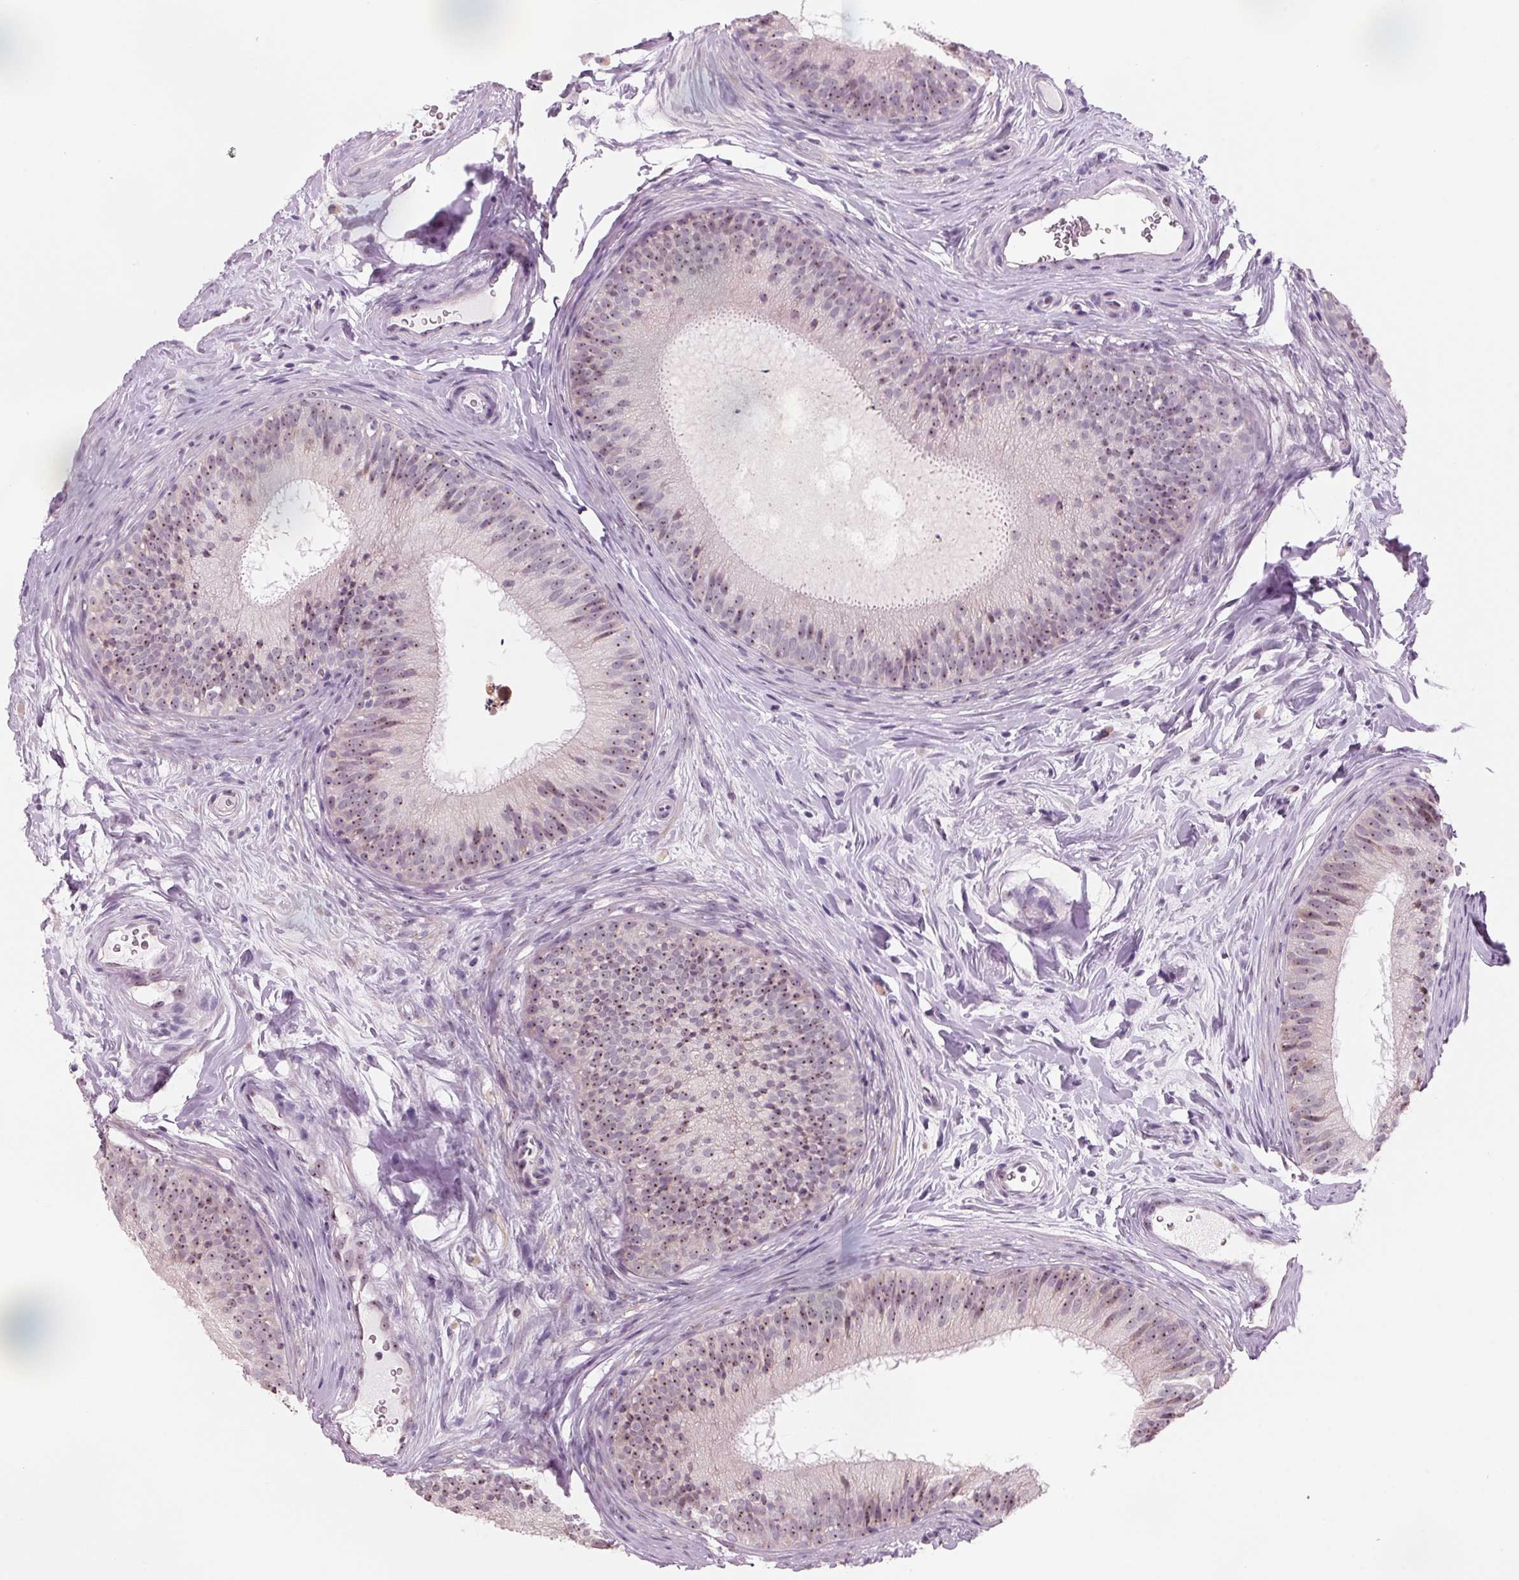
{"staining": {"intensity": "weak", "quantity": "25%-75%", "location": "nuclear"}, "tissue": "epididymis", "cell_type": "Glandular cells", "image_type": "normal", "snomed": [{"axis": "morphology", "description": "Normal tissue, NOS"}, {"axis": "topography", "description": "Epididymis"}], "caption": "Brown immunohistochemical staining in normal epididymis shows weak nuclear staining in approximately 25%-75% of glandular cells. The staining was performed using DAB (3,3'-diaminobenzidine), with brown indicating positive protein expression. Nuclei are stained blue with hematoxylin.", "gene": "DNTTIP2", "patient": {"sex": "male", "age": 24}}